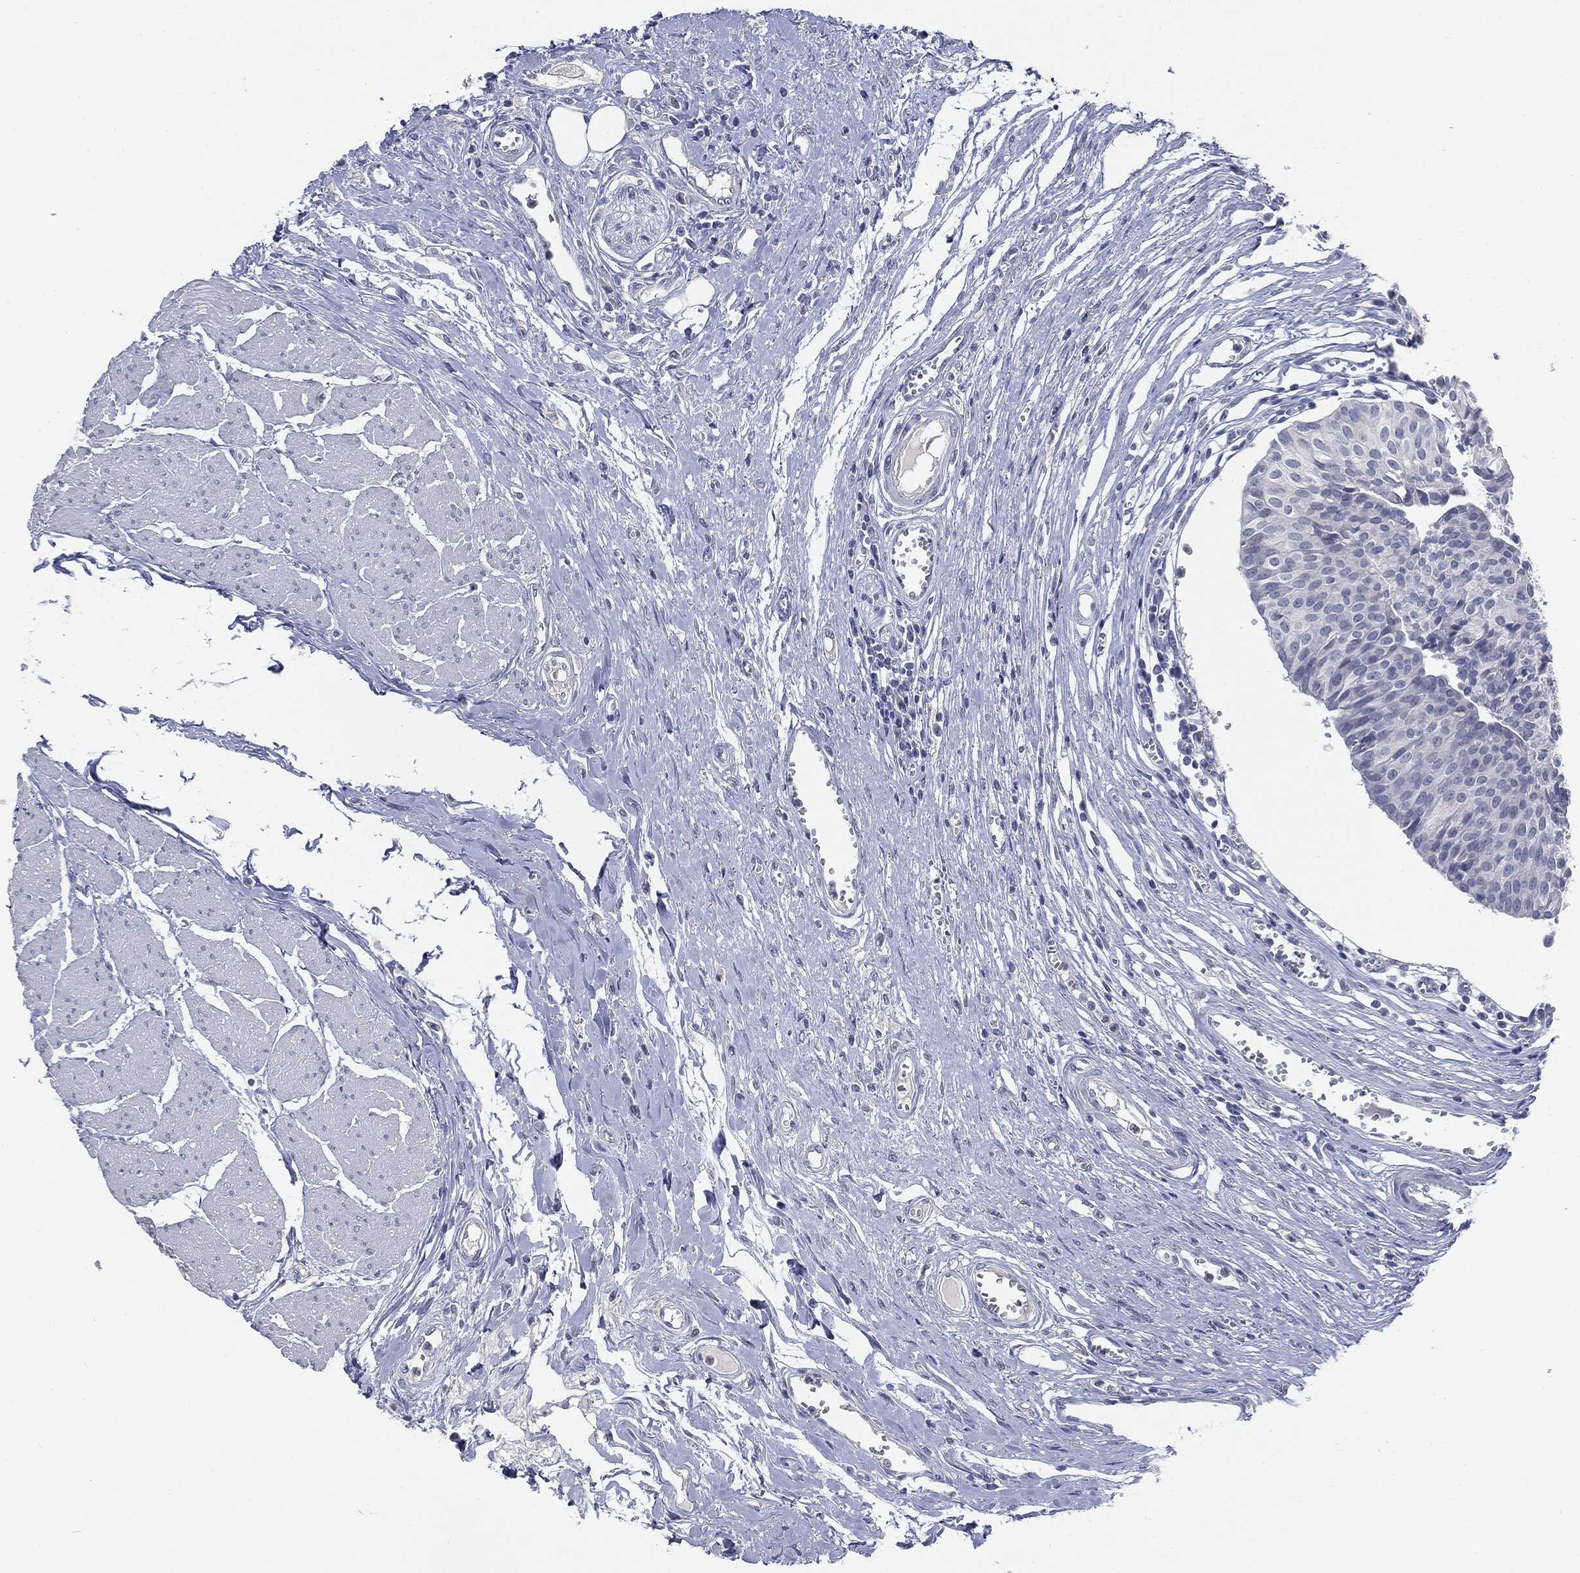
{"staining": {"intensity": "negative", "quantity": "none", "location": "none"}, "tissue": "urinary bladder", "cell_type": "Urothelial cells", "image_type": "normal", "snomed": [{"axis": "morphology", "description": "Normal tissue, NOS"}, {"axis": "morphology", "description": "Urothelial carcinoma, NOS"}, {"axis": "morphology", "description": "Urothelial carcinoma, High grade"}, {"axis": "topography", "description": "Urinary bladder"}], "caption": "High magnification brightfield microscopy of unremarkable urinary bladder stained with DAB (3,3'-diaminobenzidine) (brown) and counterstained with hematoxylin (blue): urothelial cells show no significant staining. The staining was performed using DAB (3,3'-diaminobenzidine) to visualize the protein expression in brown, while the nuclei were stained in blue with hematoxylin (Magnification: 20x).", "gene": "CGB1", "patient": {"sex": "male", "age": 57}}